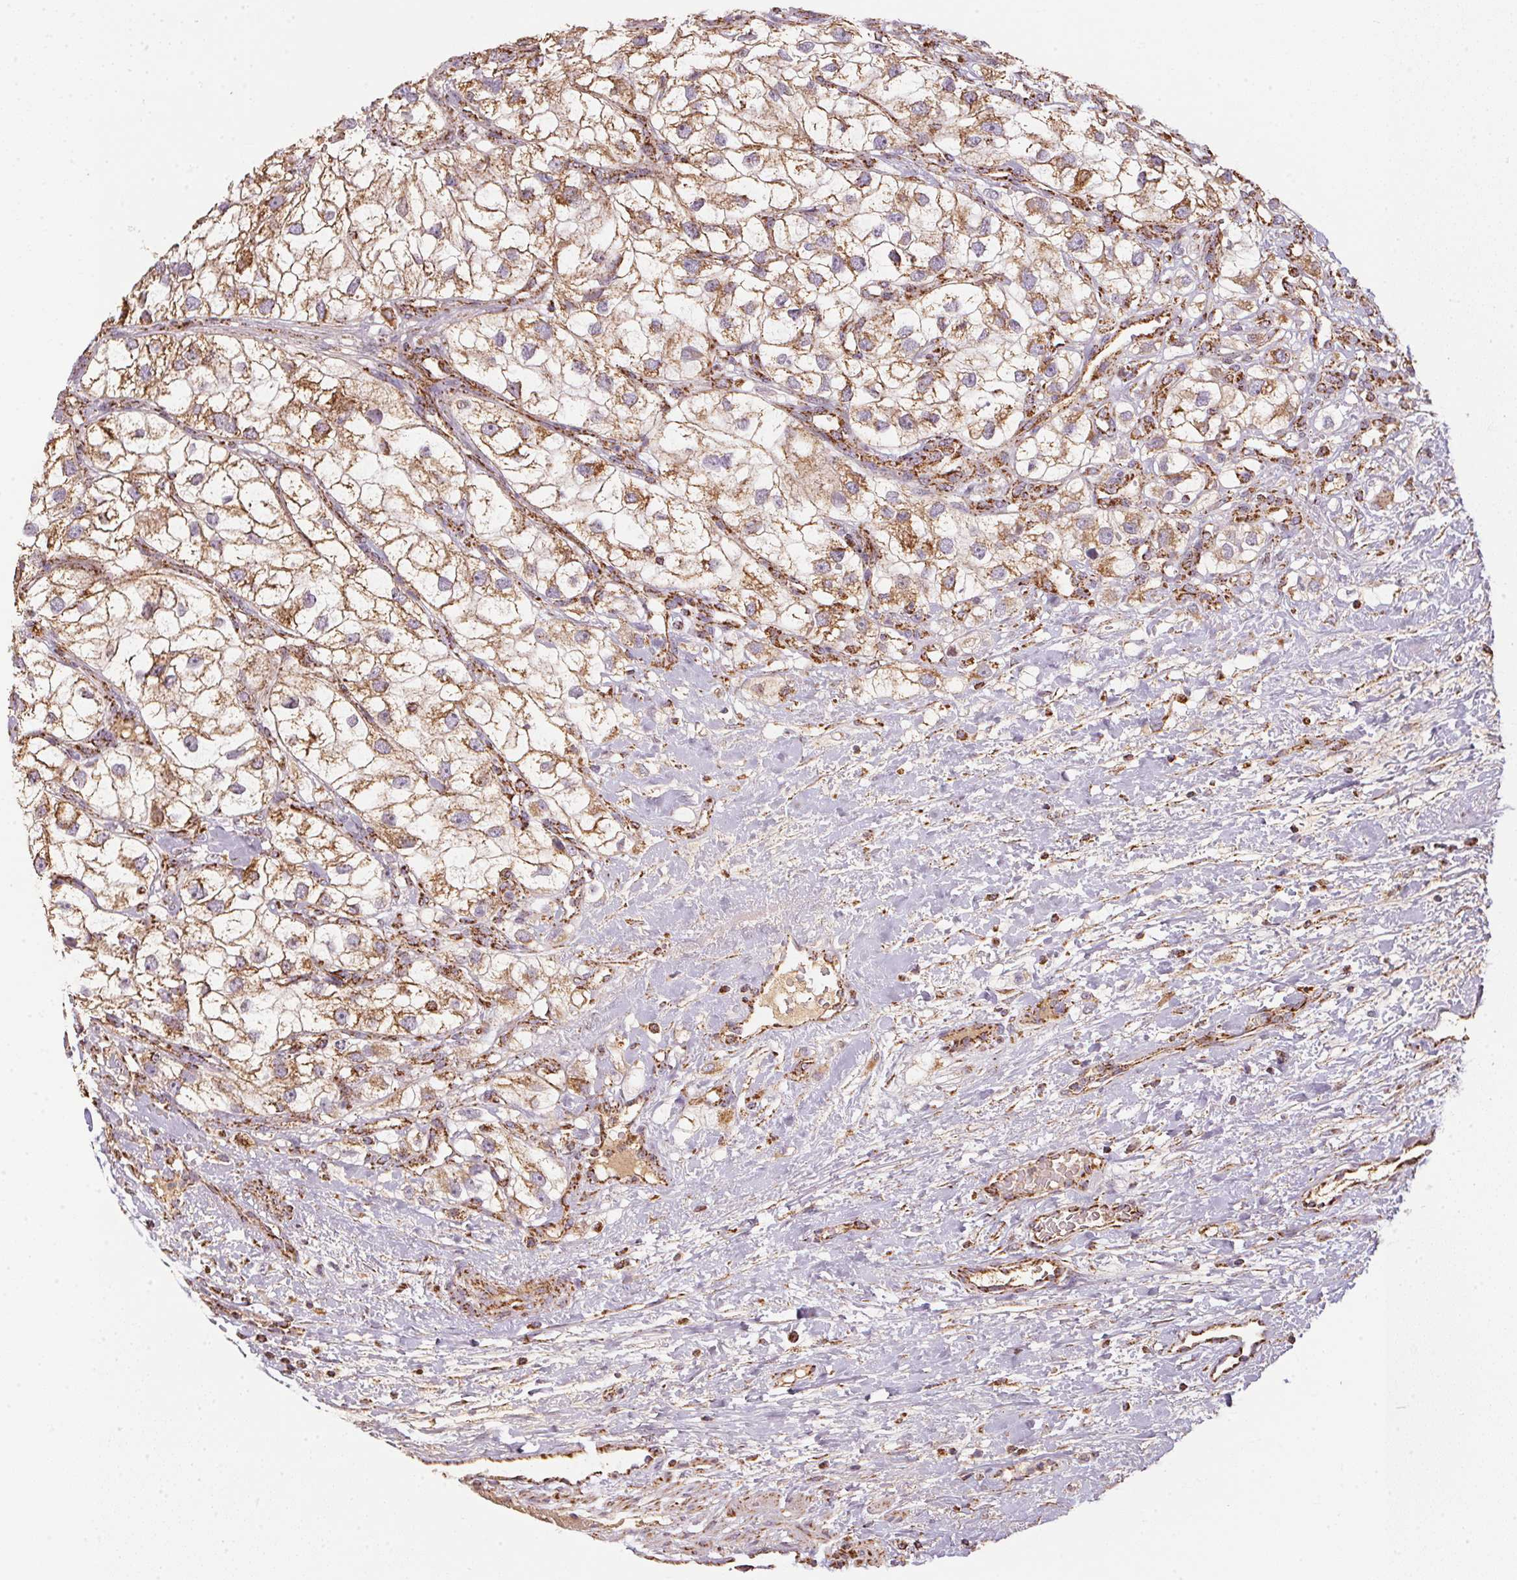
{"staining": {"intensity": "moderate", "quantity": ">75%", "location": "cytoplasmic/membranous"}, "tissue": "renal cancer", "cell_type": "Tumor cells", "image_type": "cancer", "snomed": [{"axis": "morphology", "description": "Adenocarcinoma, NOS"}, {"axis": "topography", "description": "Kidney"}], "caption": "Protein analysis of renal cancer tissue exhibits moderate cytoplasmic/membranous expression in about >75% of tumor cells.", "gene": "NDUFS2", "patient": {"sex": "male", "age": 59}}